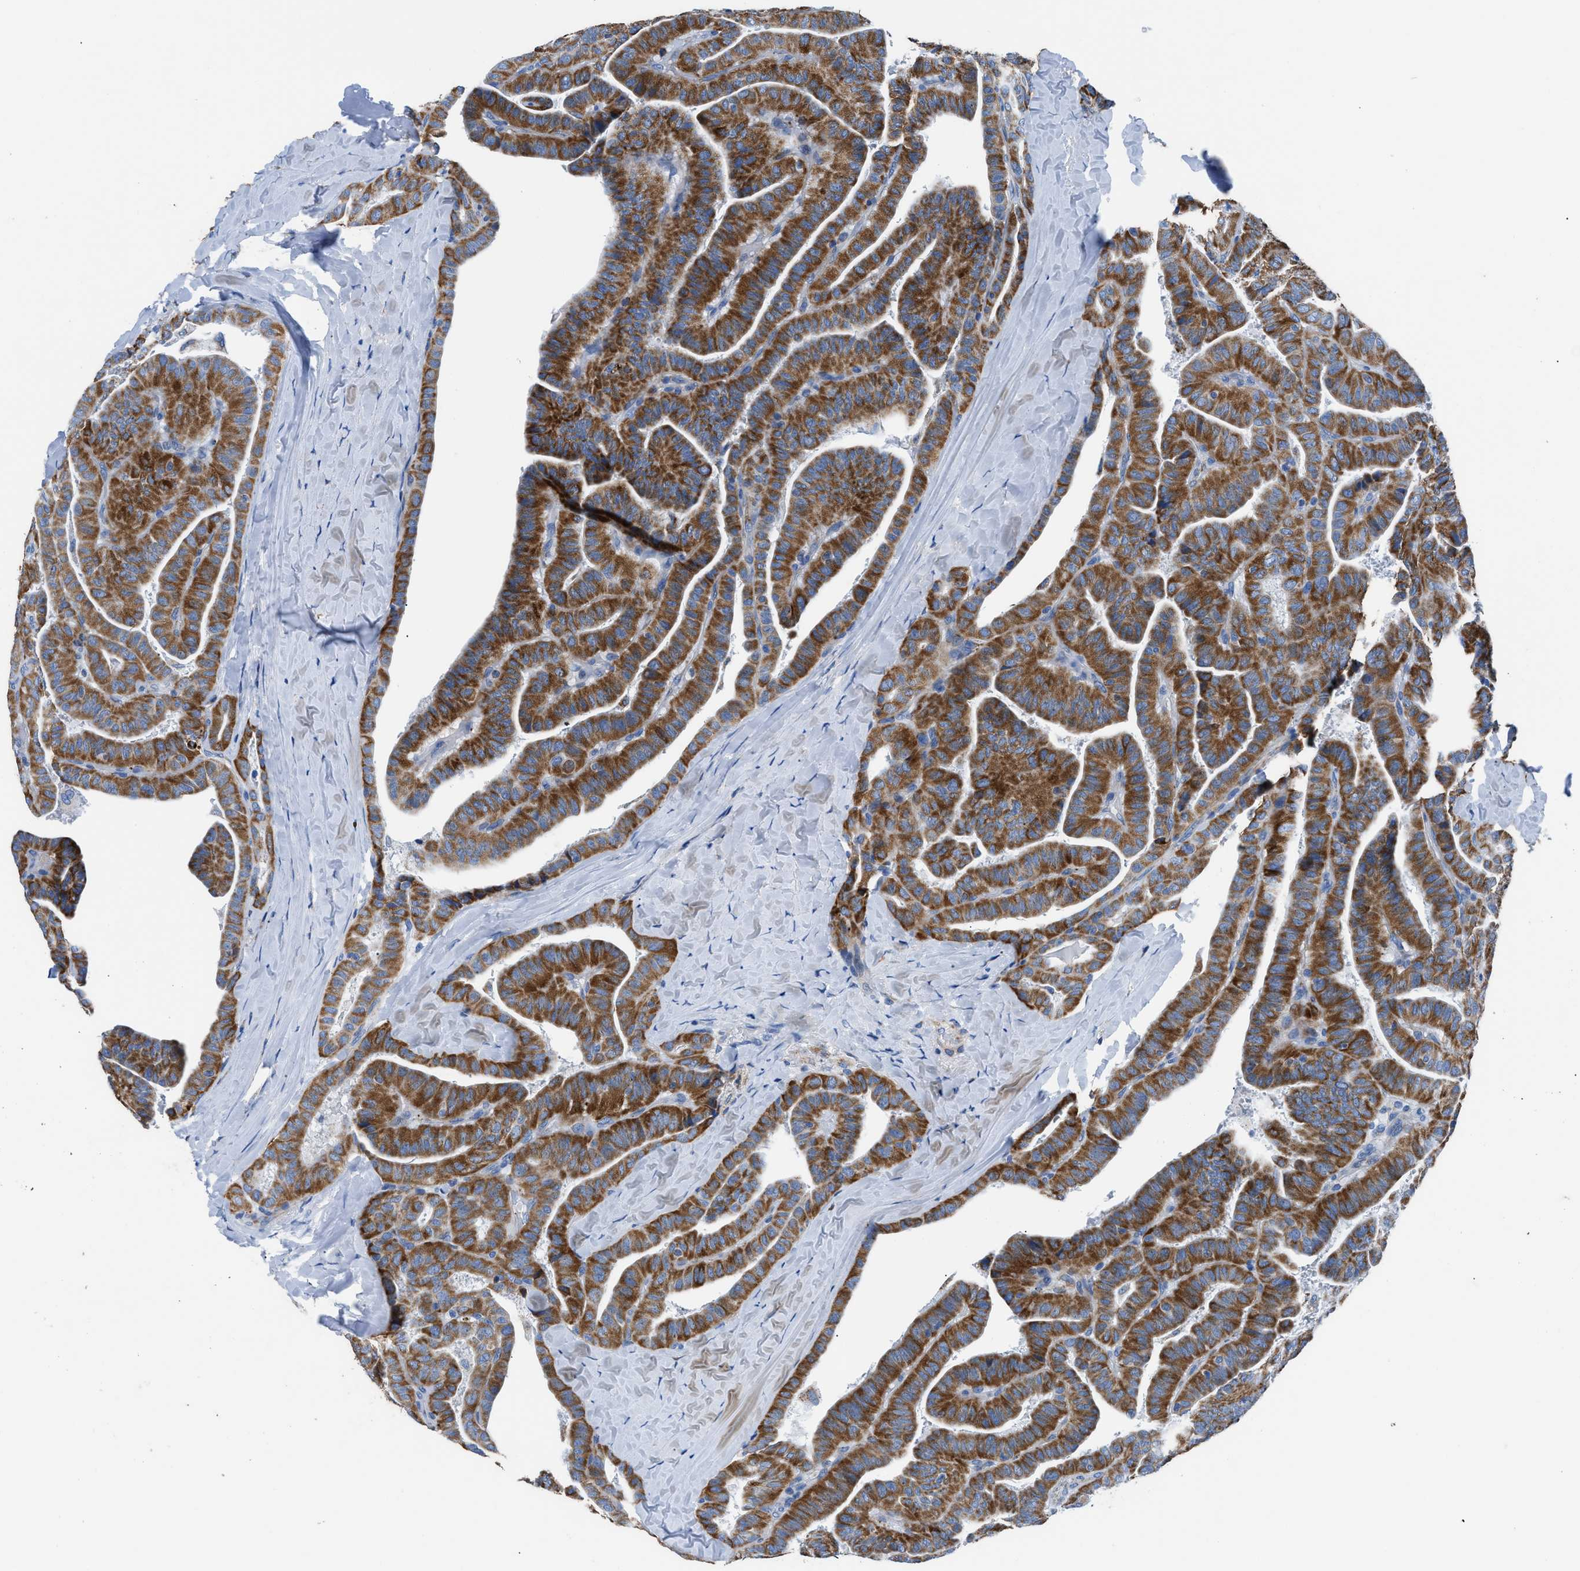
{"staining": {"intensity": "strong", "quantity": ">75%", "location": "cytoplasmic/membranous"}, "tissue": "thyroid cancer", "cell_type": "Tumor cells", "image_type": "cancer", "snomed": [{"axis": "morphology", "description": "Papillary adenocarcinoma, NOS"}, {"axis": "topography", "description": "Thyroid gland"}], "caption": "DAB immunohistochemical staining of thyroid cancer exhibits strong cytoplasmic/membranous protein staining in approximately >75% of tumor cells. (Stains: DAB (3,3'-diaminobenzidine) in brown, nuclei in blue, Microscopy: brightfield microscopy at high magnification).", "gene": "ZDHHC3", "patient": {"sex": "male", "age": 77}}